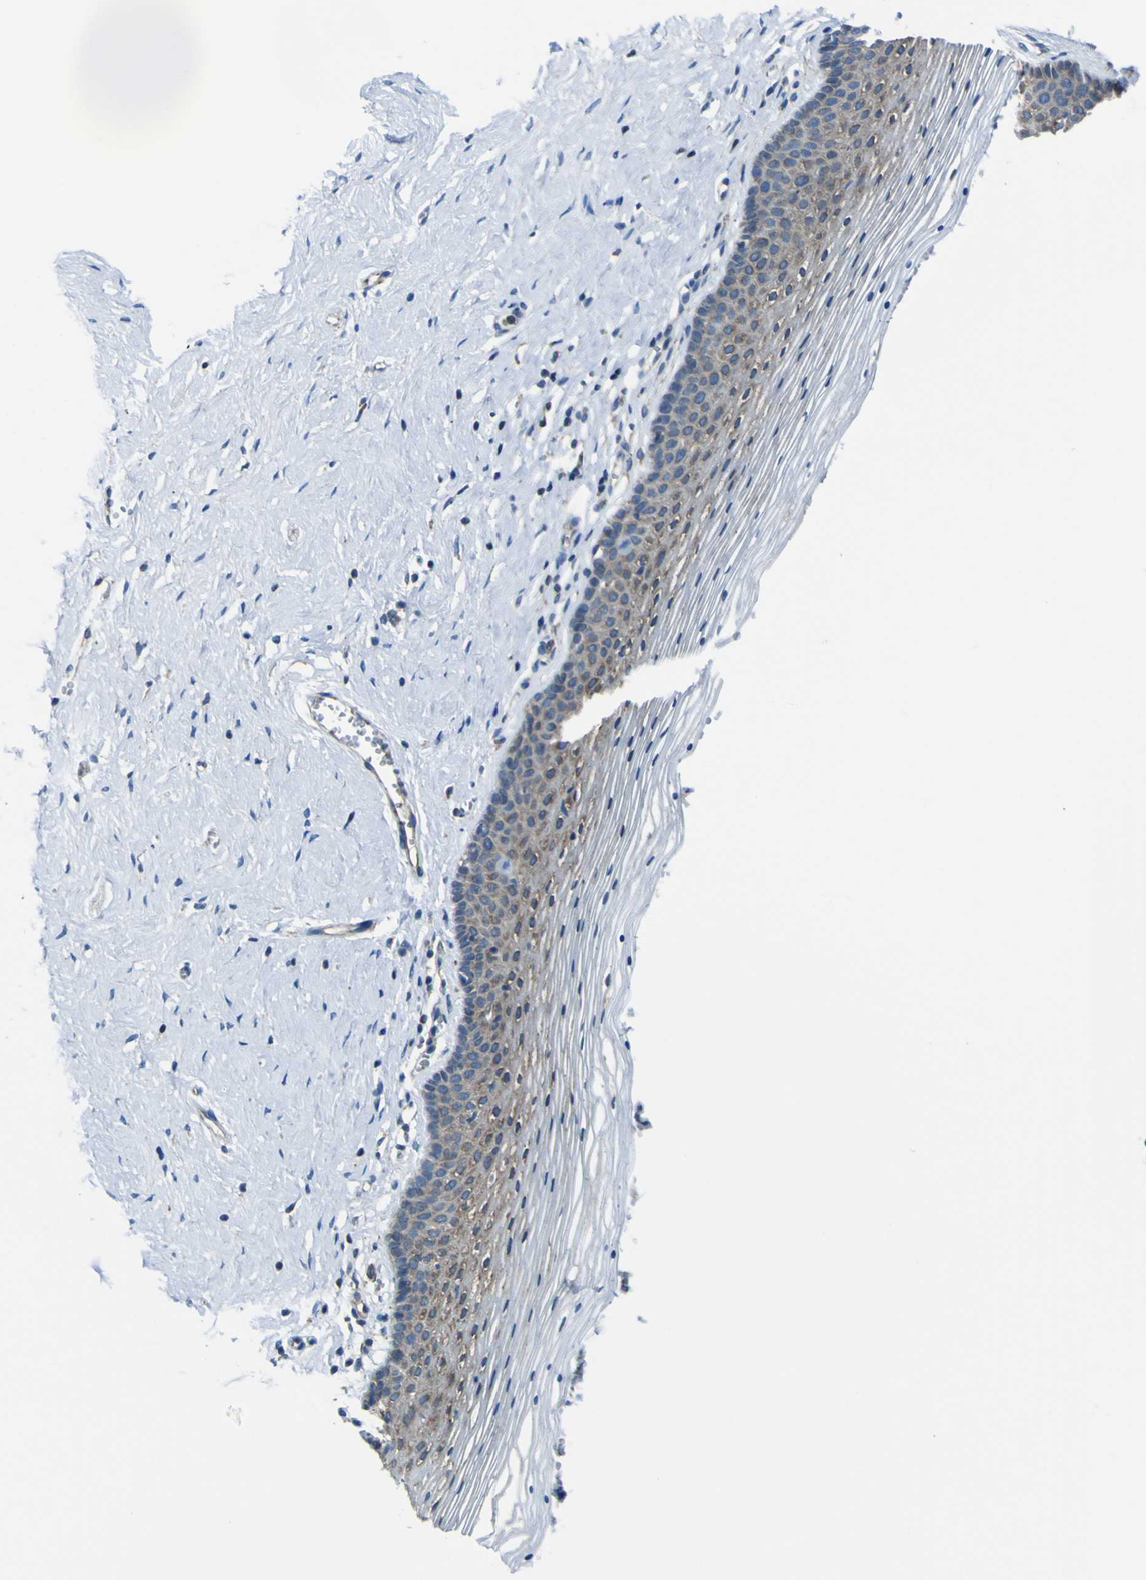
{"staining": {"intensity": "moderate", "quantity": "25%-75%", "location": "cytoplasmic/membranous"}, "tissue": "vagina", "cell_type": "Squamous epithelial cells", "image_type": "normal", "snomed": [{"axis": "morphology", "description": "Normal tissue, NOS"}, {"axis": "topography", "description": "Vagina"}], "caption": "An immunohistochemistry (IHC) photomicrograph of unremarkable tissue is shown. Protein staining in brown highlights moderate cytoplasmic/membranous positivity in vagina within squamous epithelial cells.", "gene": "STIM1", "patient": {"sex": "female", "age": 32}}